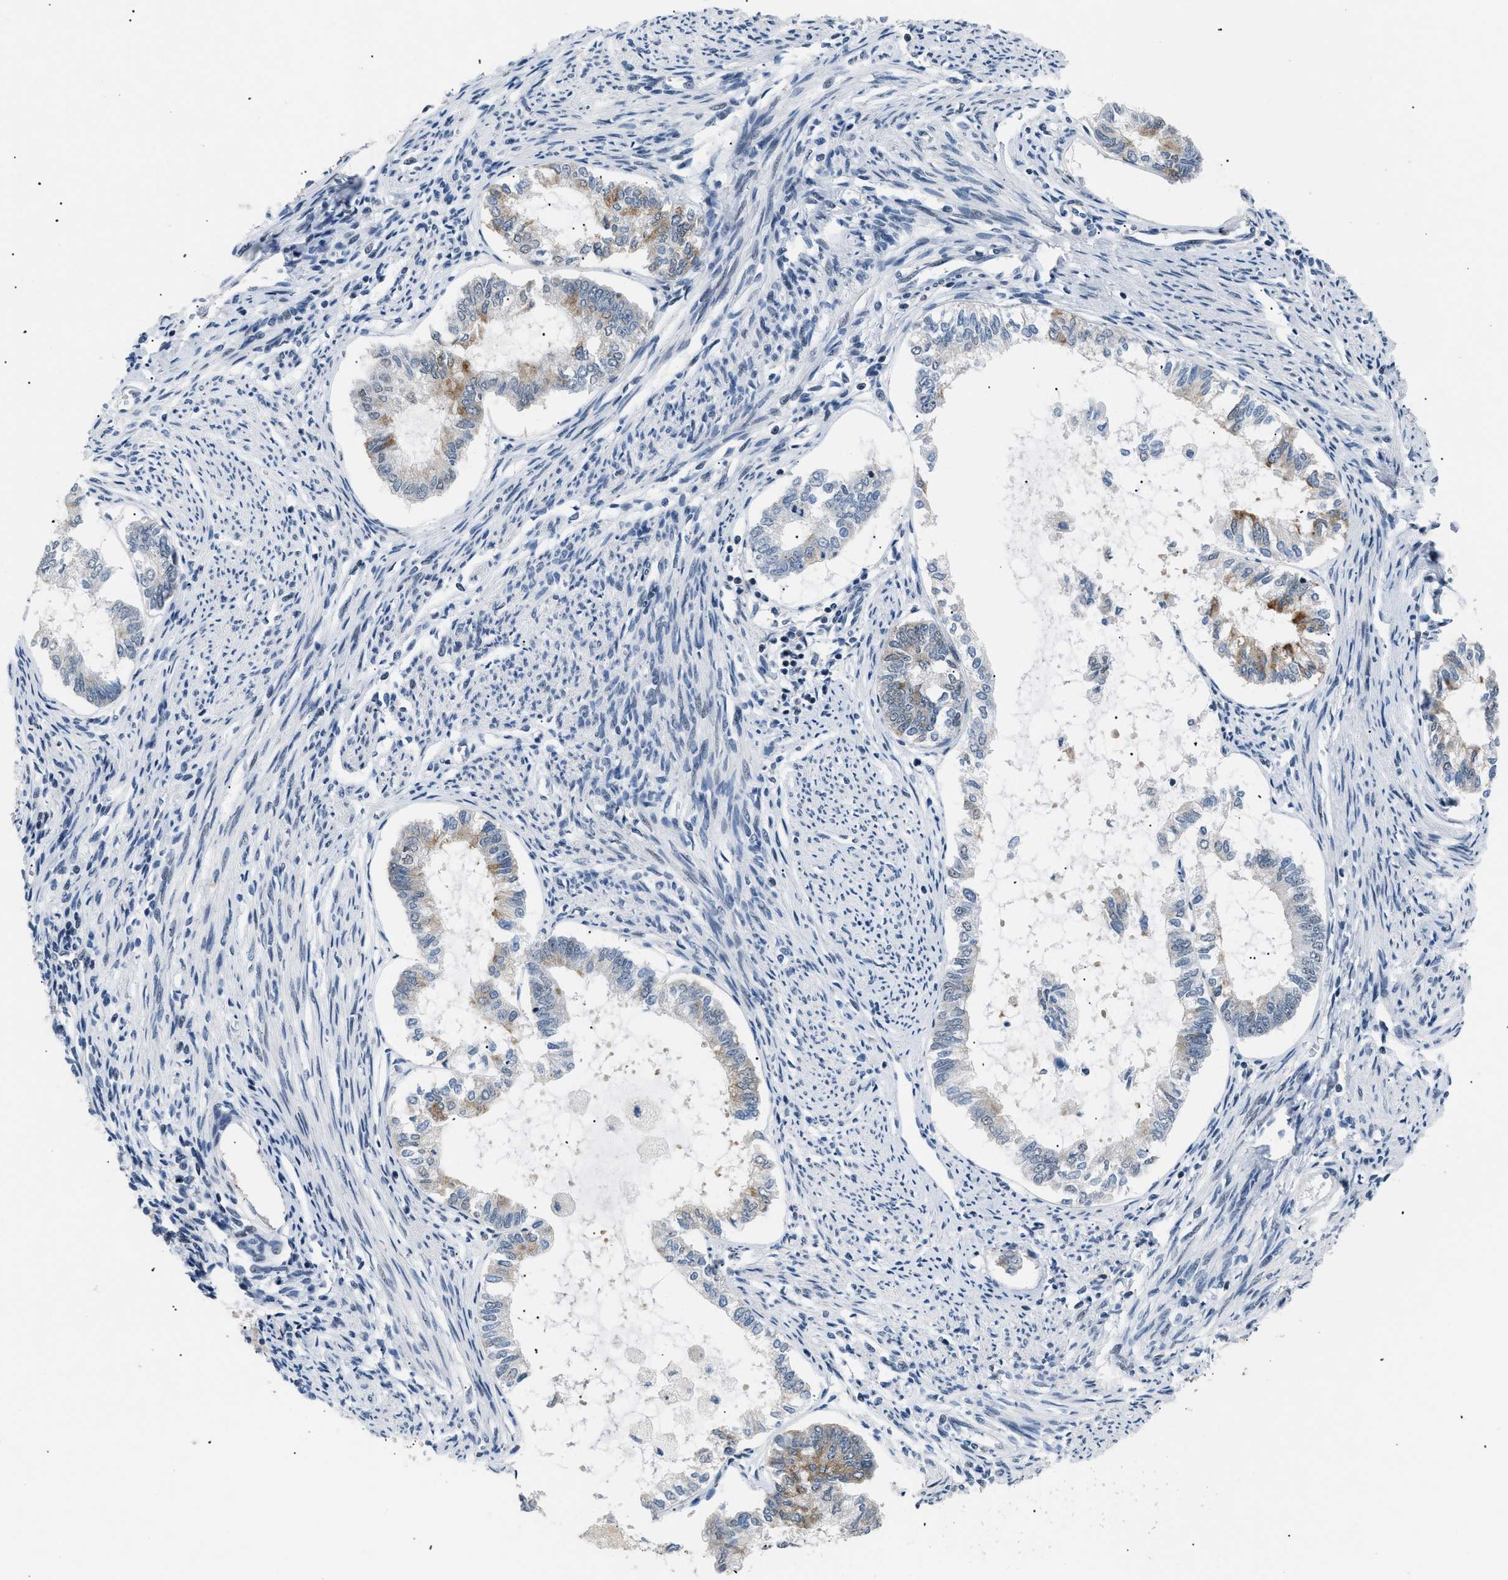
{"staining": {"intensity": "moderate", "quantity": "<25%", "location": "cytoplasmic/membranous"}, "tissue": "endometrial cancer", "cell_type": "Tumor cells", "image_type": "cancer", "snomed": [{"axis": "morphology", "description": "Adenocarcinoma, NOS"}, {"axis": "topography", "description": "Endometrium"}], "caption": "An immunohistochemistry (IHC) micrograph of tumor tissue is shown. Protein staining in brown labels moderate cytoplasmic/membranous positivity in endometrial cancer (adenocarcinoma) within tumor cells.", "gene": "KCNC3", "patient": {"sex": "female", "age": 86}}